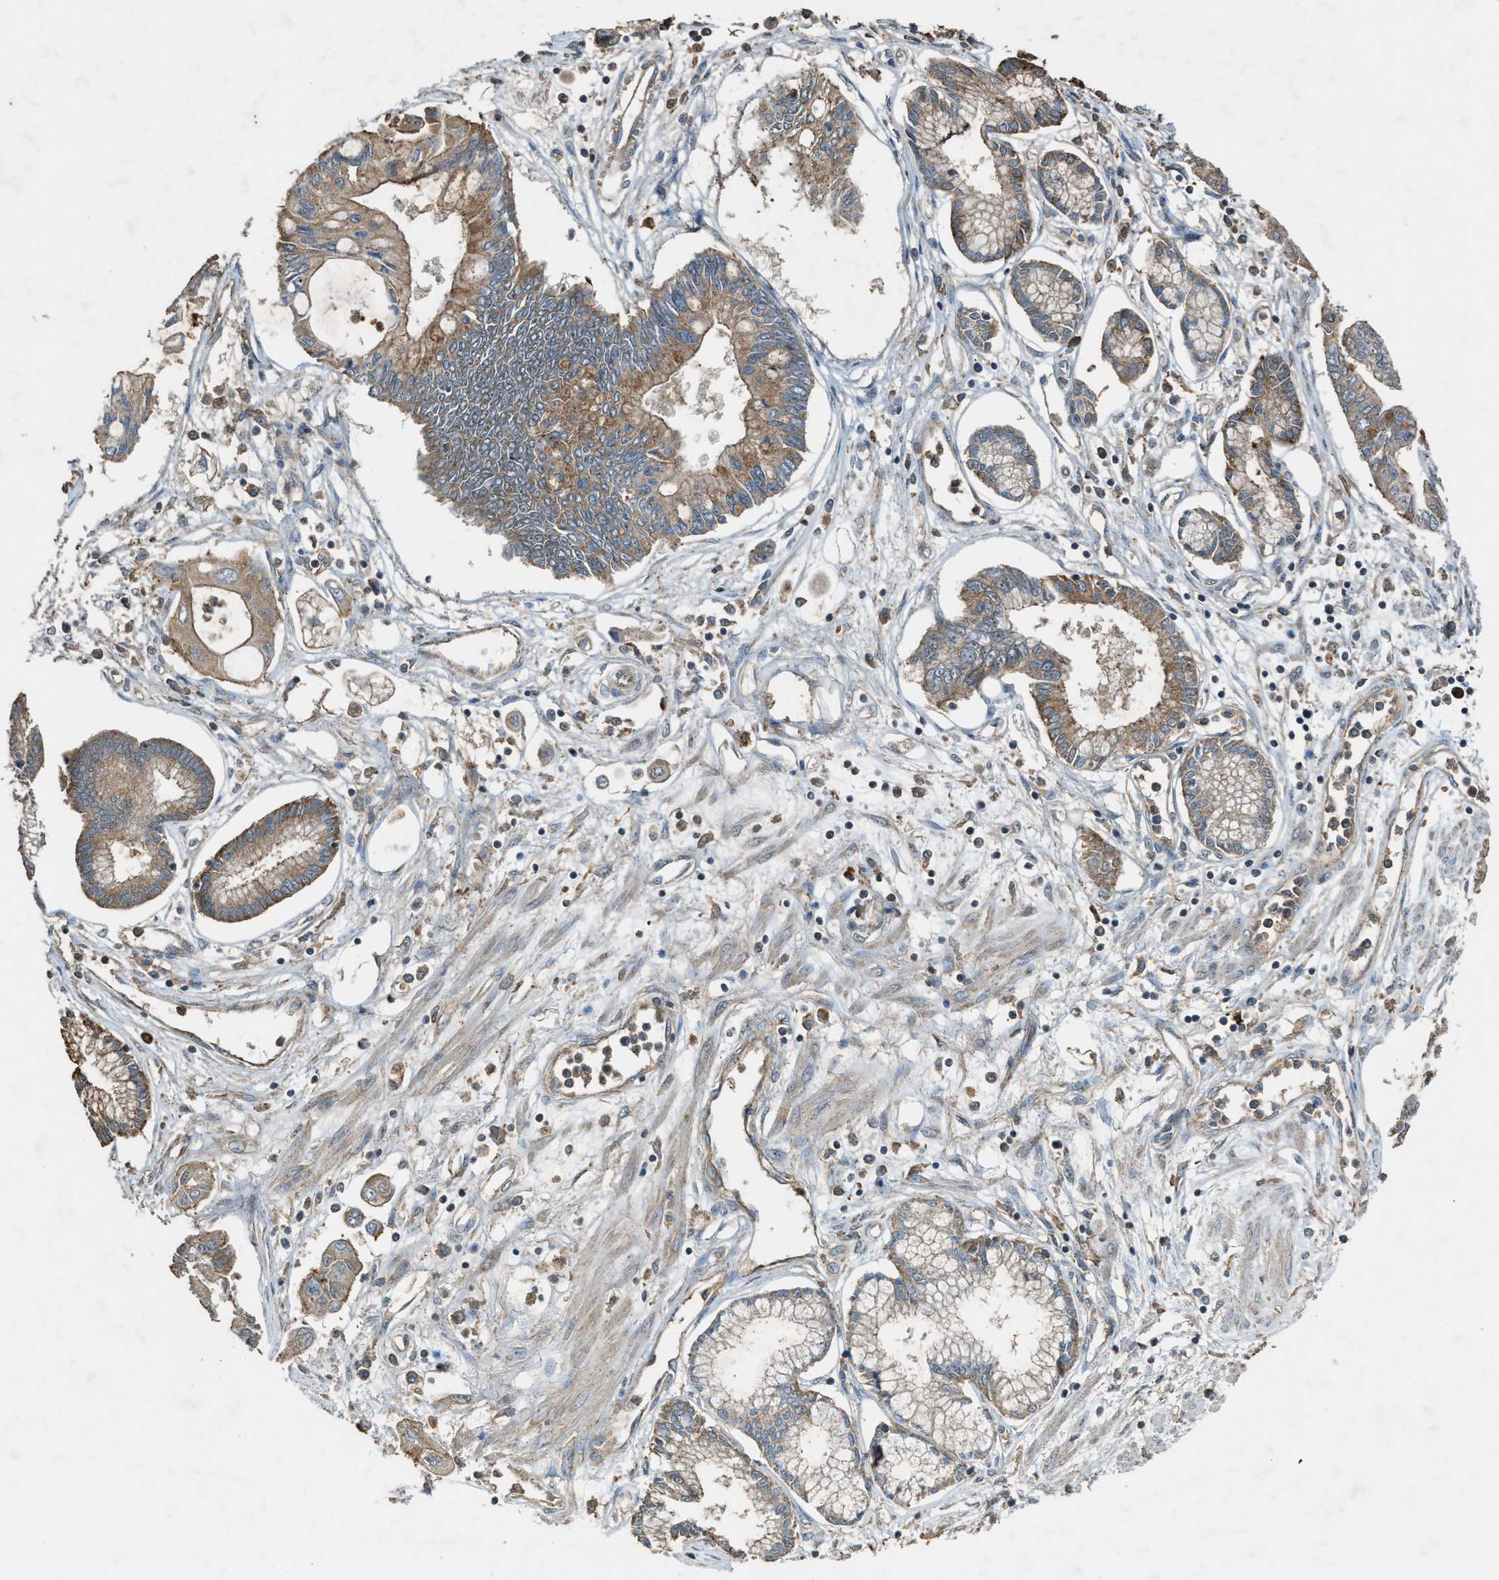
{"staining": {"intensity": "weak", "quantity": ">75%", "location": "cytoplasmic/membranous"}, "tissue": "pancreatic cancer", "cell_type": "Tumor cells", "image_type": "cancer", "snomed": [{"axis": "morphology", "description": "Adenocarcinoma, NOS"}, {"axis": "topography", "description": "Pancreas"}], "caption": "This micrograph displays adenocarcinoma (pancreatic) stained with immunohistochemistry (IHC) to label a protein in brown. The cytoplasmic/membranous of tumor cells show weak positivity for the protein. Nuclei are counter-stained blue.", "gene": "MAP3K8", "patient": {"sex": "female", "age": 77}}